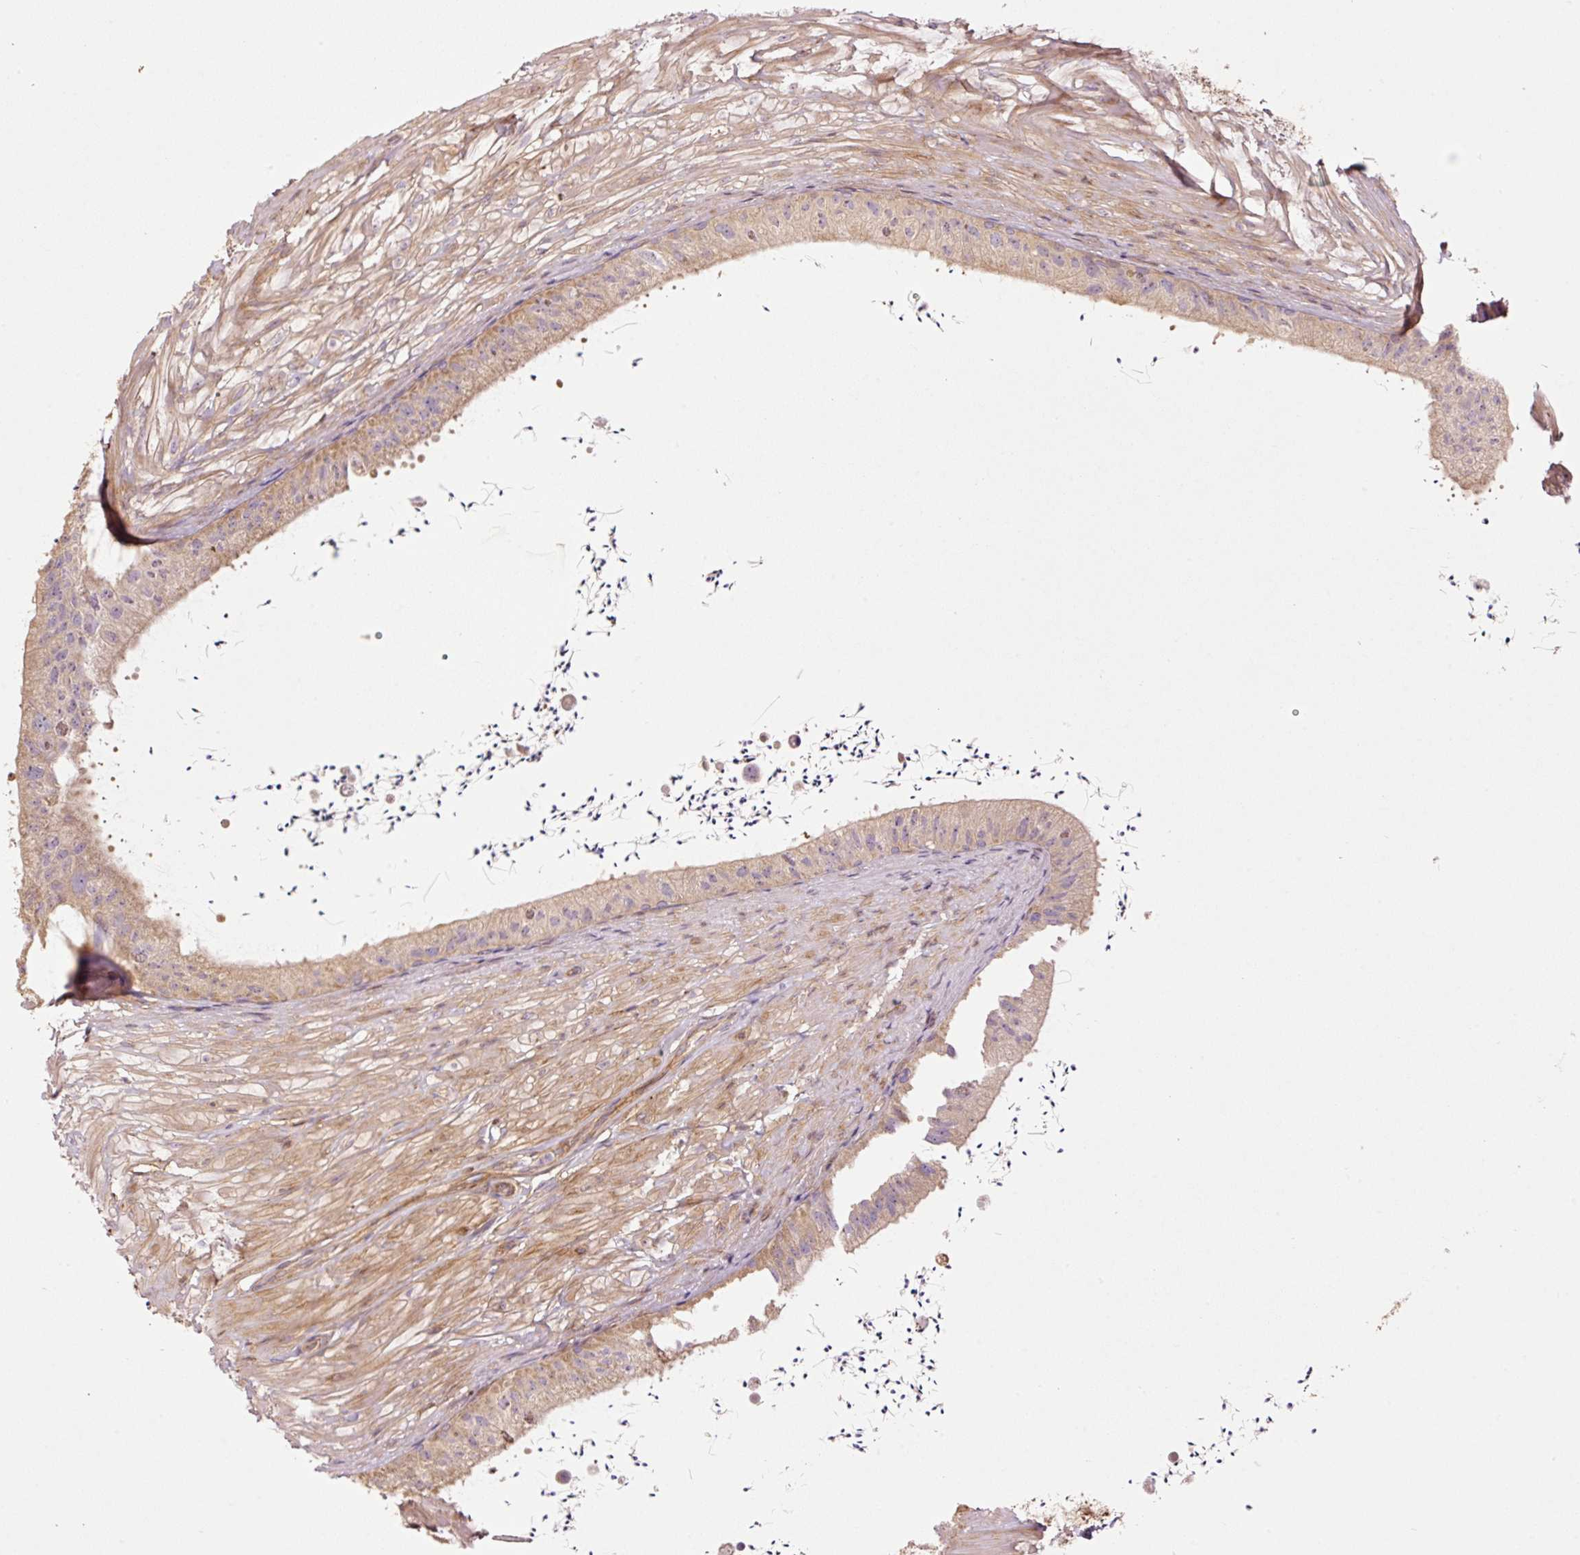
{"staining": {"intensity": "moderate", "quantity": ">75%", "location": "cytoplasmic/membranous"}, "tissue": "epididymis", "cell_type": "Glandular cells", "image_type": "normal", "snomed": [{"axis": "morphology", "description": "Normal tissue, NOS"}, {"axis": "topography", "description": "Epididymis"}, {"axis": "topography", "description": "Peripheral nerve tissue"}], "caption": "Protein staining demonstrates moderate cytoplasmic/membranous staining in about >75% of glandular cells in unremarkable epididymis.", "gene": "NID2", "patient": {"sex": "male", "age": 32}}